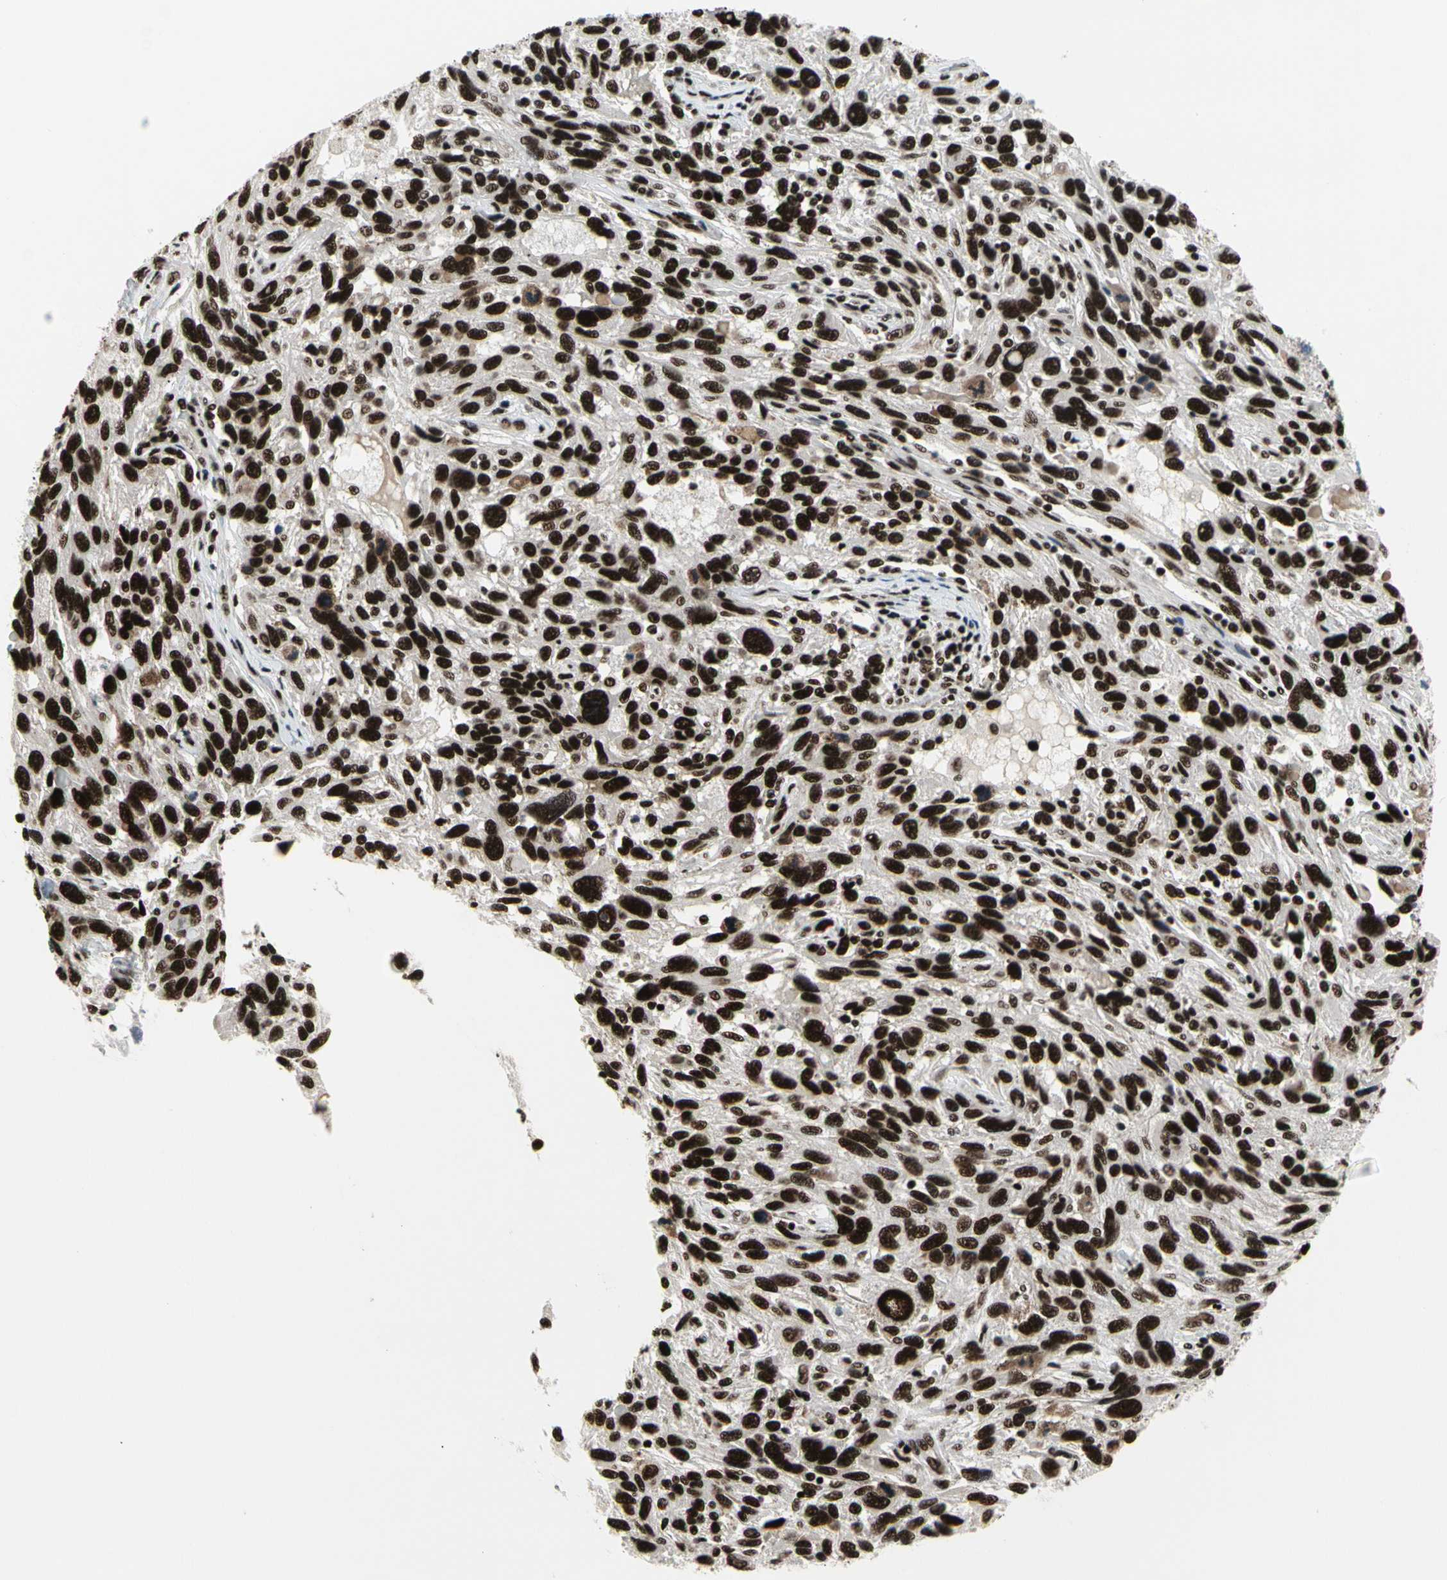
{"staining": {"intensity": "strong", "quantity": ">75%", "location": "nuclear"}, "tissue": "melanoma", "cell_type": "Tumor cells", "image_type": "cancer", "snomed": [{"axis": "morphology", "description": "Malignant melanoma, NOS"}, {"axis": "topography", "description": "Skin"}], "caption": "Immunohistochemistry (IHC) staining of melanoma, which shows high levels of strong nuclear expression in approximately >75% of tumor cells indicating strong nuclear protein positivity. The staining was performed using DAB (3,3'-diaminobenzidine) (brown) for protein detection and nuclei were counterstained in hematoxylin (blue).", "gene": "SRSF11", "patient": {"sex": "male", "age": 53}}